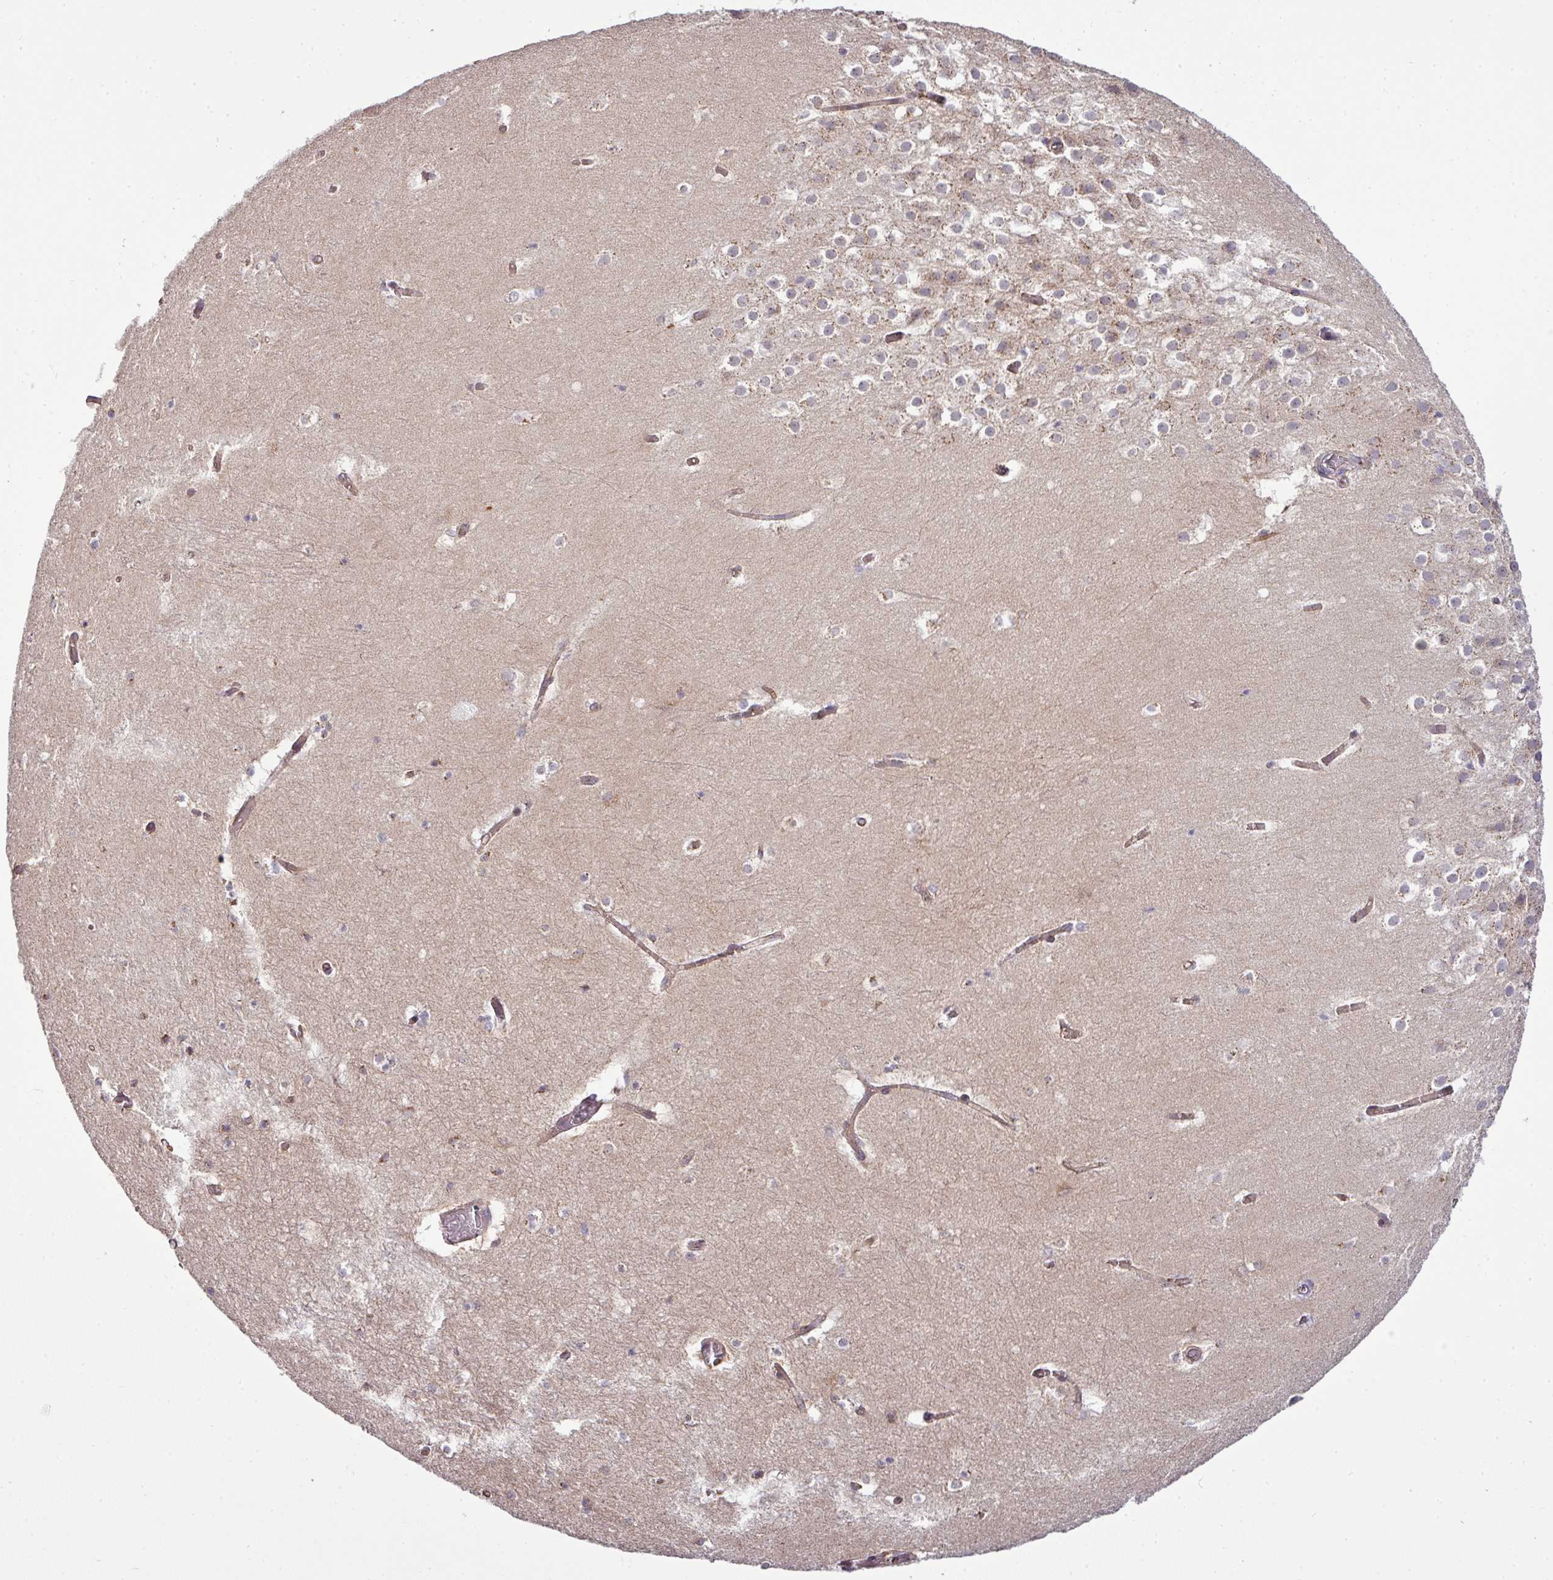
{"staining": {"intensity": "moderate", "quantity": "<25%", "location": "cytoplasmic/membranous"}, "tissue": "hippocampus", "cell_type": "Glial cells", "image_type": "normal", "snomed": [{"axis": "morphology", "description": "Normal tissue, NOS"}, {"axis": "topography", "description": "Hippocampus"}], "caption": "Hippocampus stained for a protein demonstrates moderate cytoplasmic/membranous positivity in glial cells. The protein is stained brown, and the nuclei are stained in blue (DAB (3,3'-diaminobenzidine) IHC with brightfield microscopy, high magnification).", "gene": "TIMMDC1", "patient": {"sex": "female", "age": 52}}